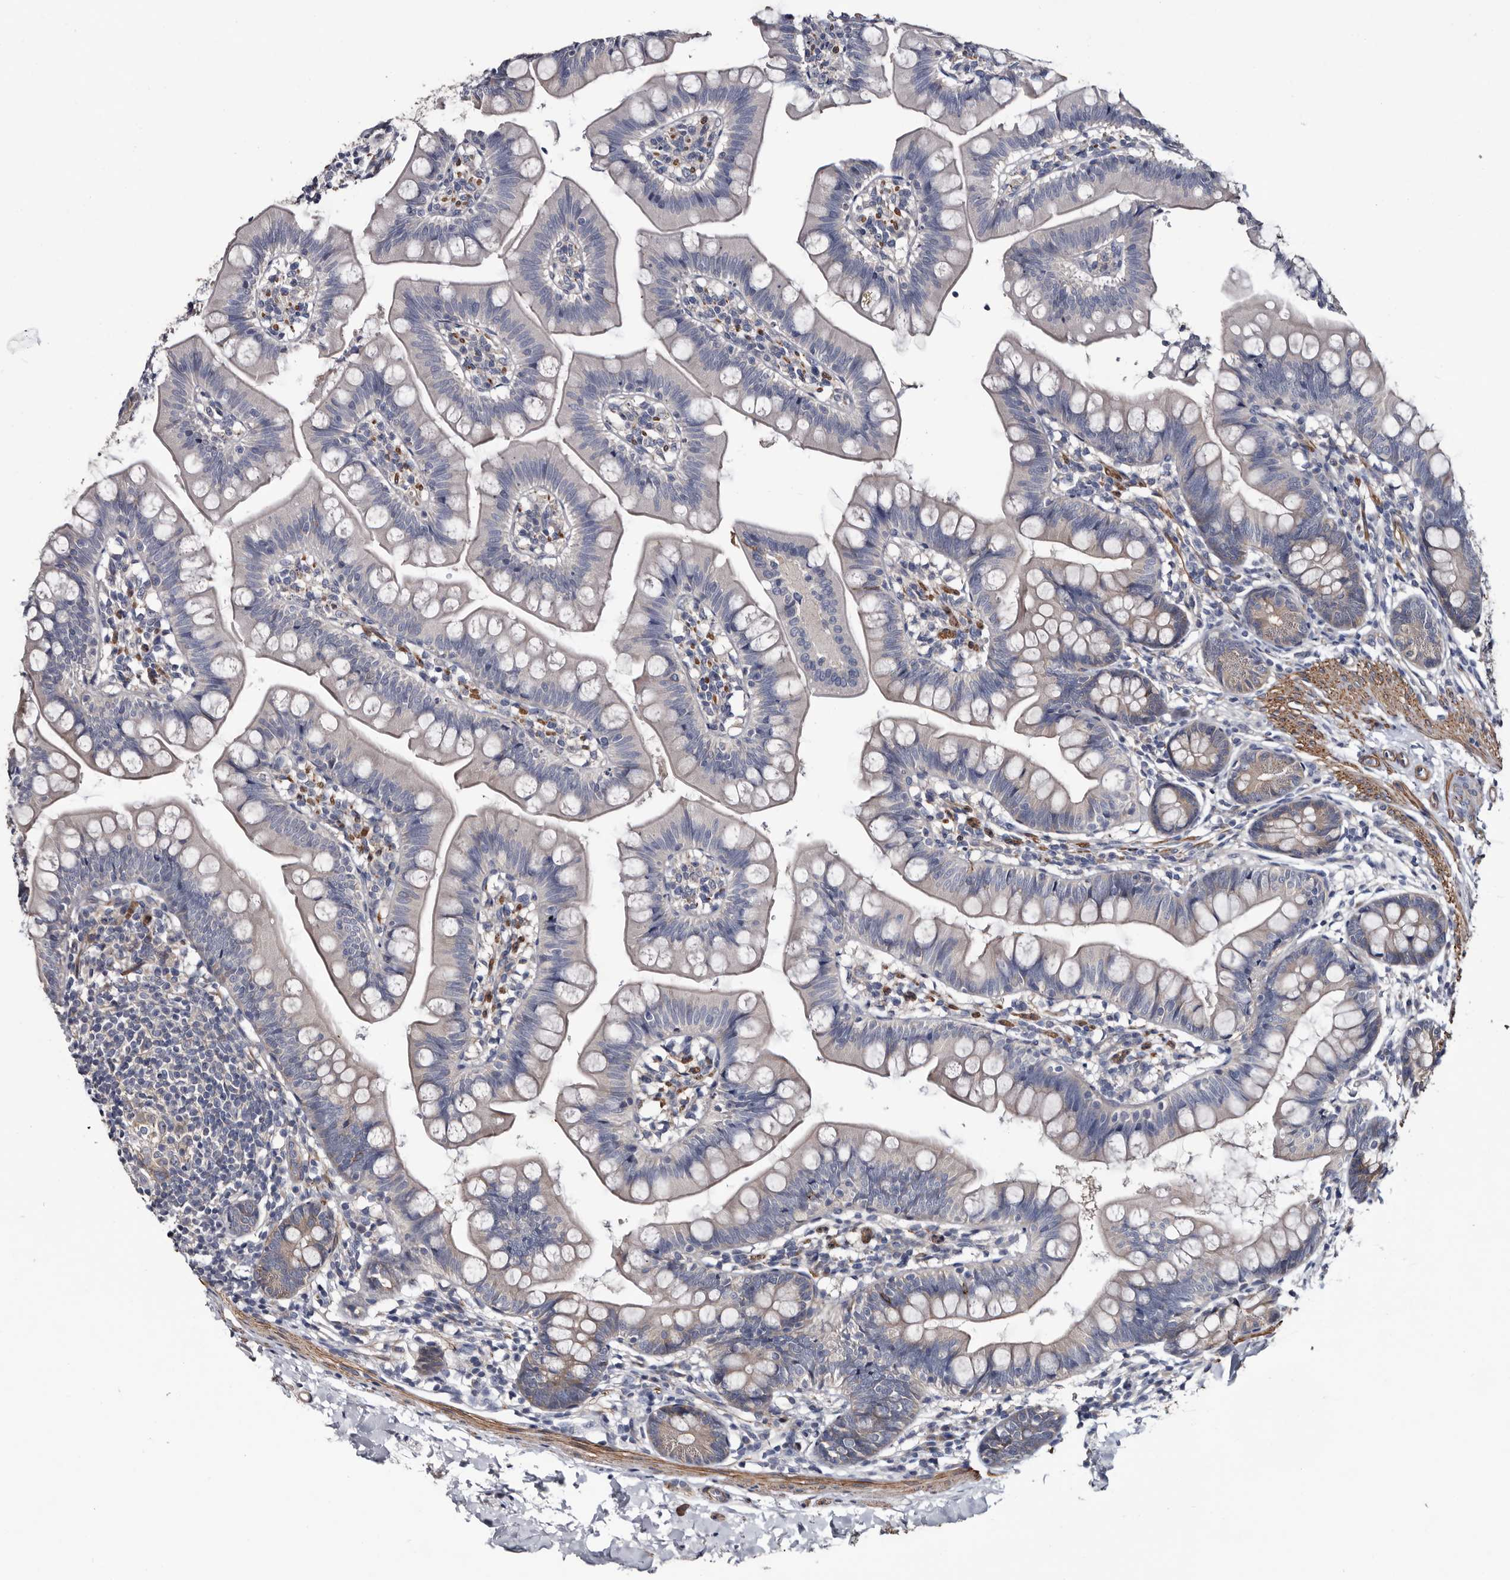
{"staining": {"intensity": "weak", "quantity": "<25%", "location": "cytoplasmic/membranous"}, "tissue": "small intestine", "cell_type": "Glandular cells", "image_type": "normal", "snomed": [{"axis": "morphology", "description": "Normal tissue, NOS"}, {"axis": "topography", "description": "Small intestine"}], "caption": "Immunohistochemistry photomicrograph of normal small intestine: small intestine stained with DAB displays no significant protein positivity in glandular cells.", "gene": "IARS1", "patient": {"sex": "male", "age": 7}}